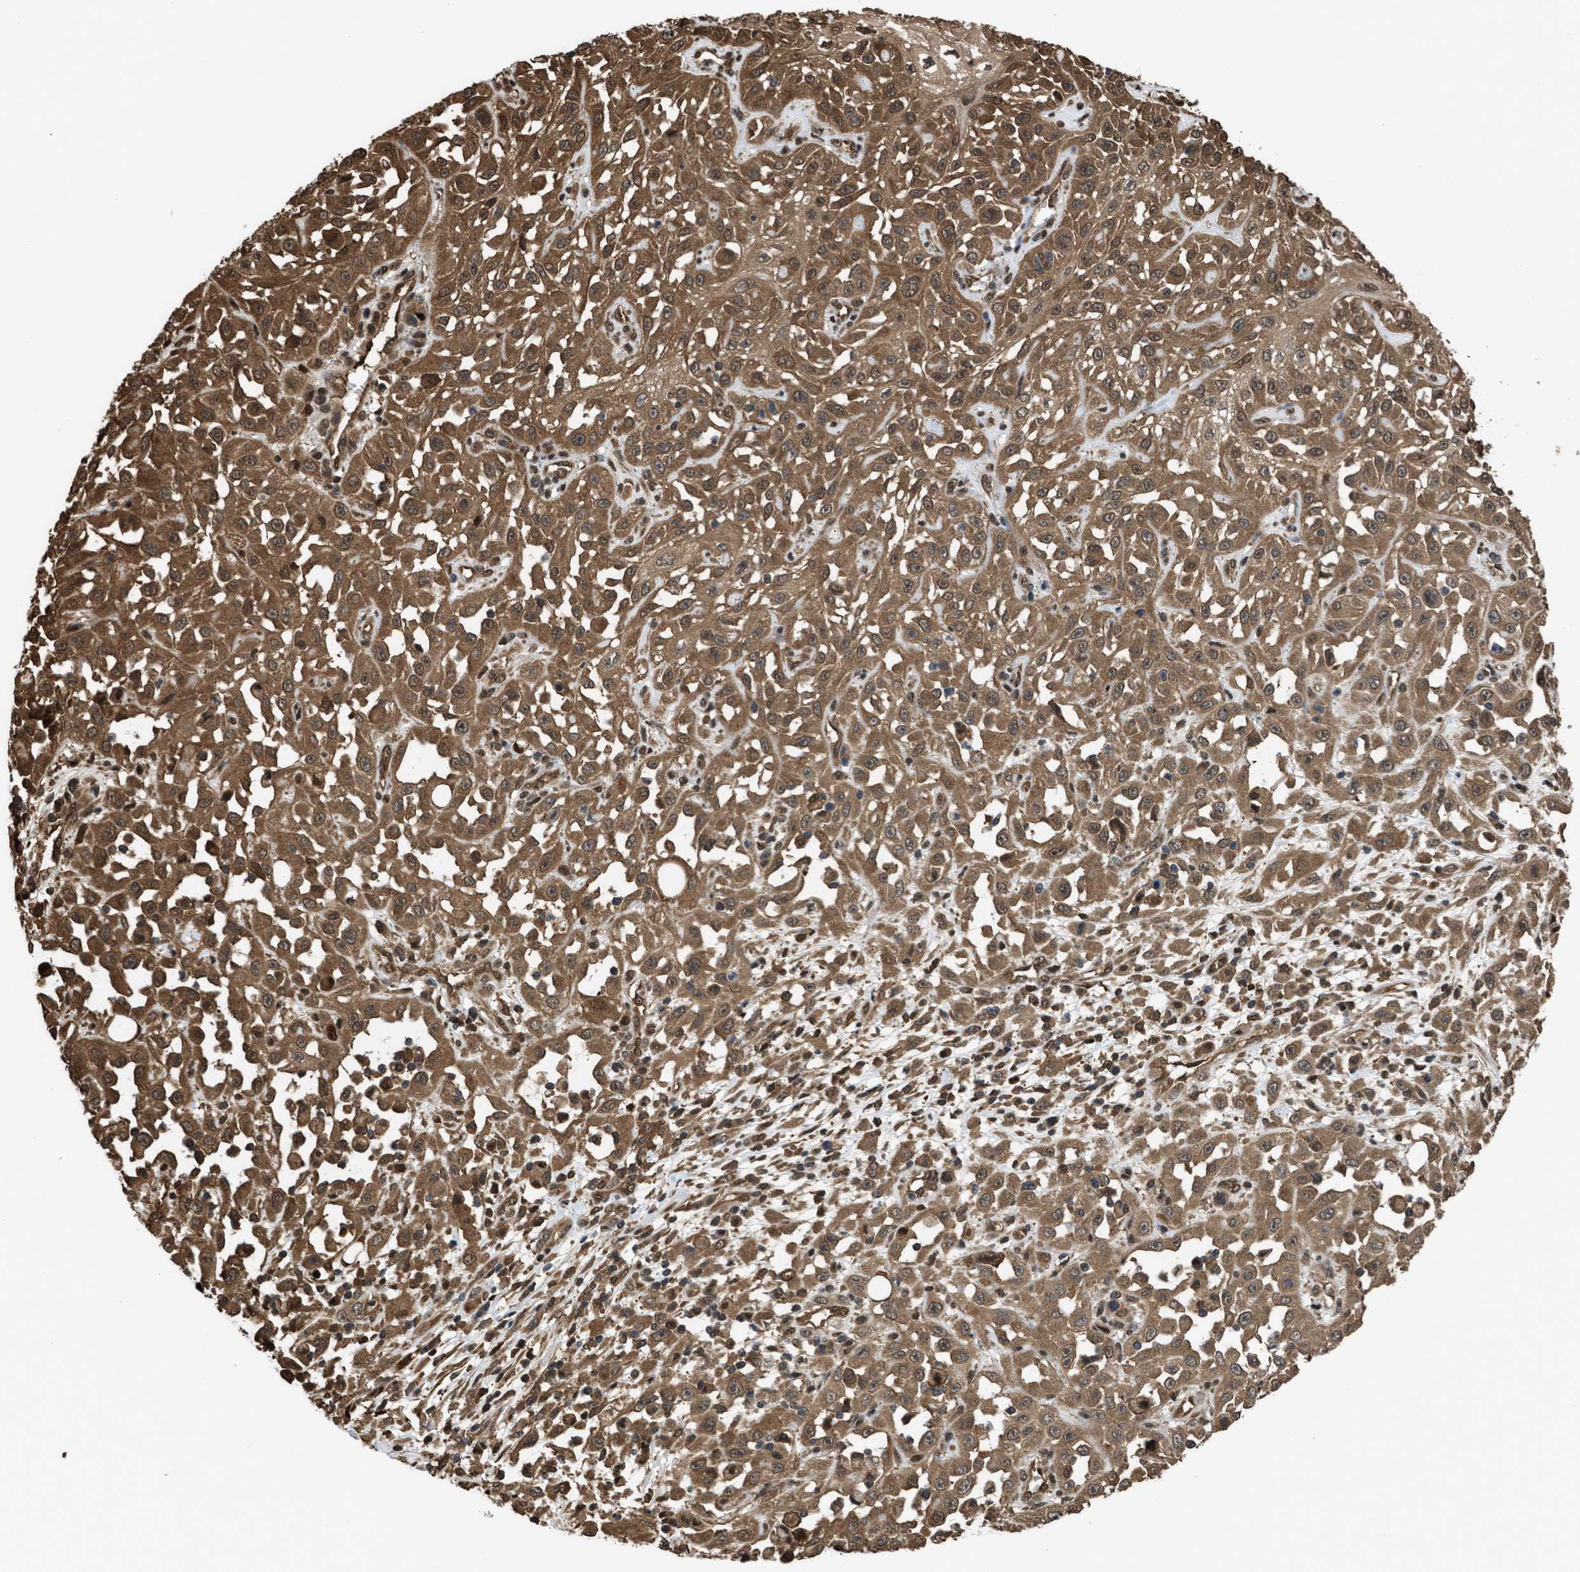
{"staining": {"intensity": "moderate", "quantity": ">75%", "location": "cytoplasmic/membranous,nuclear"}, "tissue": "skin cancer", "cell_type": "Tumor cells", "image_type": "cancer", "snomed": [{"axis": "morphology", "description": "Squamous cell carcinoma, NOS"}, {"axis": "morphology", "description": "Squamous cell carcinoma, metastatic, NOS"}, {"axis": "topography", "description": "Skin"}, {"axis": "topography", "description": "Lymph node"}], "caption": "The image demonstrates a brown stain indicating the presence of a protein in the cytoplasmic/membranous and nuclear of tumor cells in skin metastatic squamous cell carcinoma.", "gene": "YWHAG", "patient": {"sex": "male", "age": 75}}